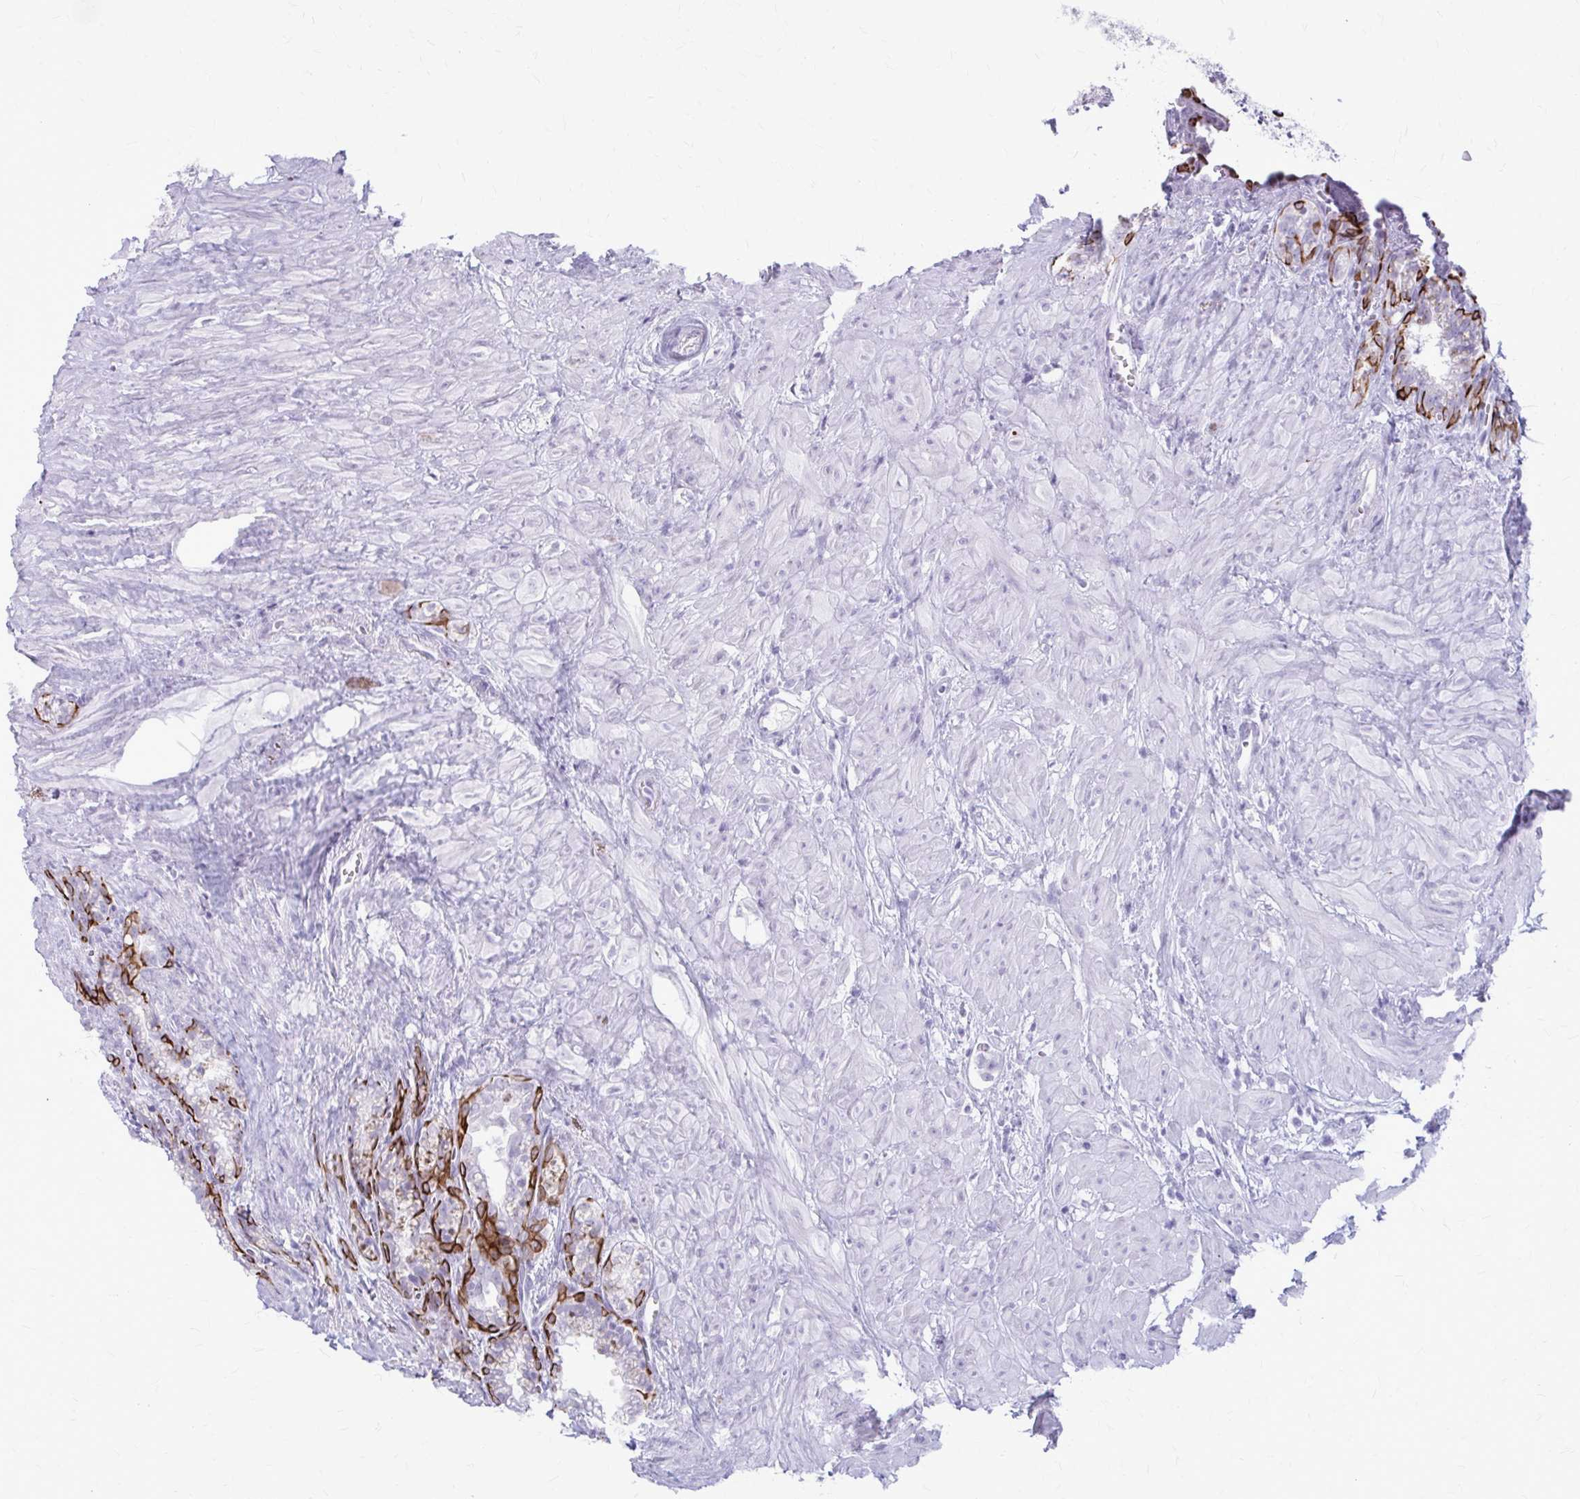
{"staining": {"intensity": "strong", "quantity": "25%-75%", "location": "cytoplasmic/membranous"}, "tissue": "seminal vesicle", "cell_type": "Glandular cells", "image_type": "normal", "snomed": [{"axis": "morphology", "description": "Normal tissue, NOS"}, {"axis": "topography", "description": "Seminal veicle"}], "caption": "Immunohistochemical staining of benign seminal vesicle displays strong cytoplasmic/membranous protein positivity in about 25%-75% of glandular cells. (DAB = brown stain, brightfield microscopy at high magnification).", "gene": "KRT5", "patient": {"sex": "male", "age": 76}}